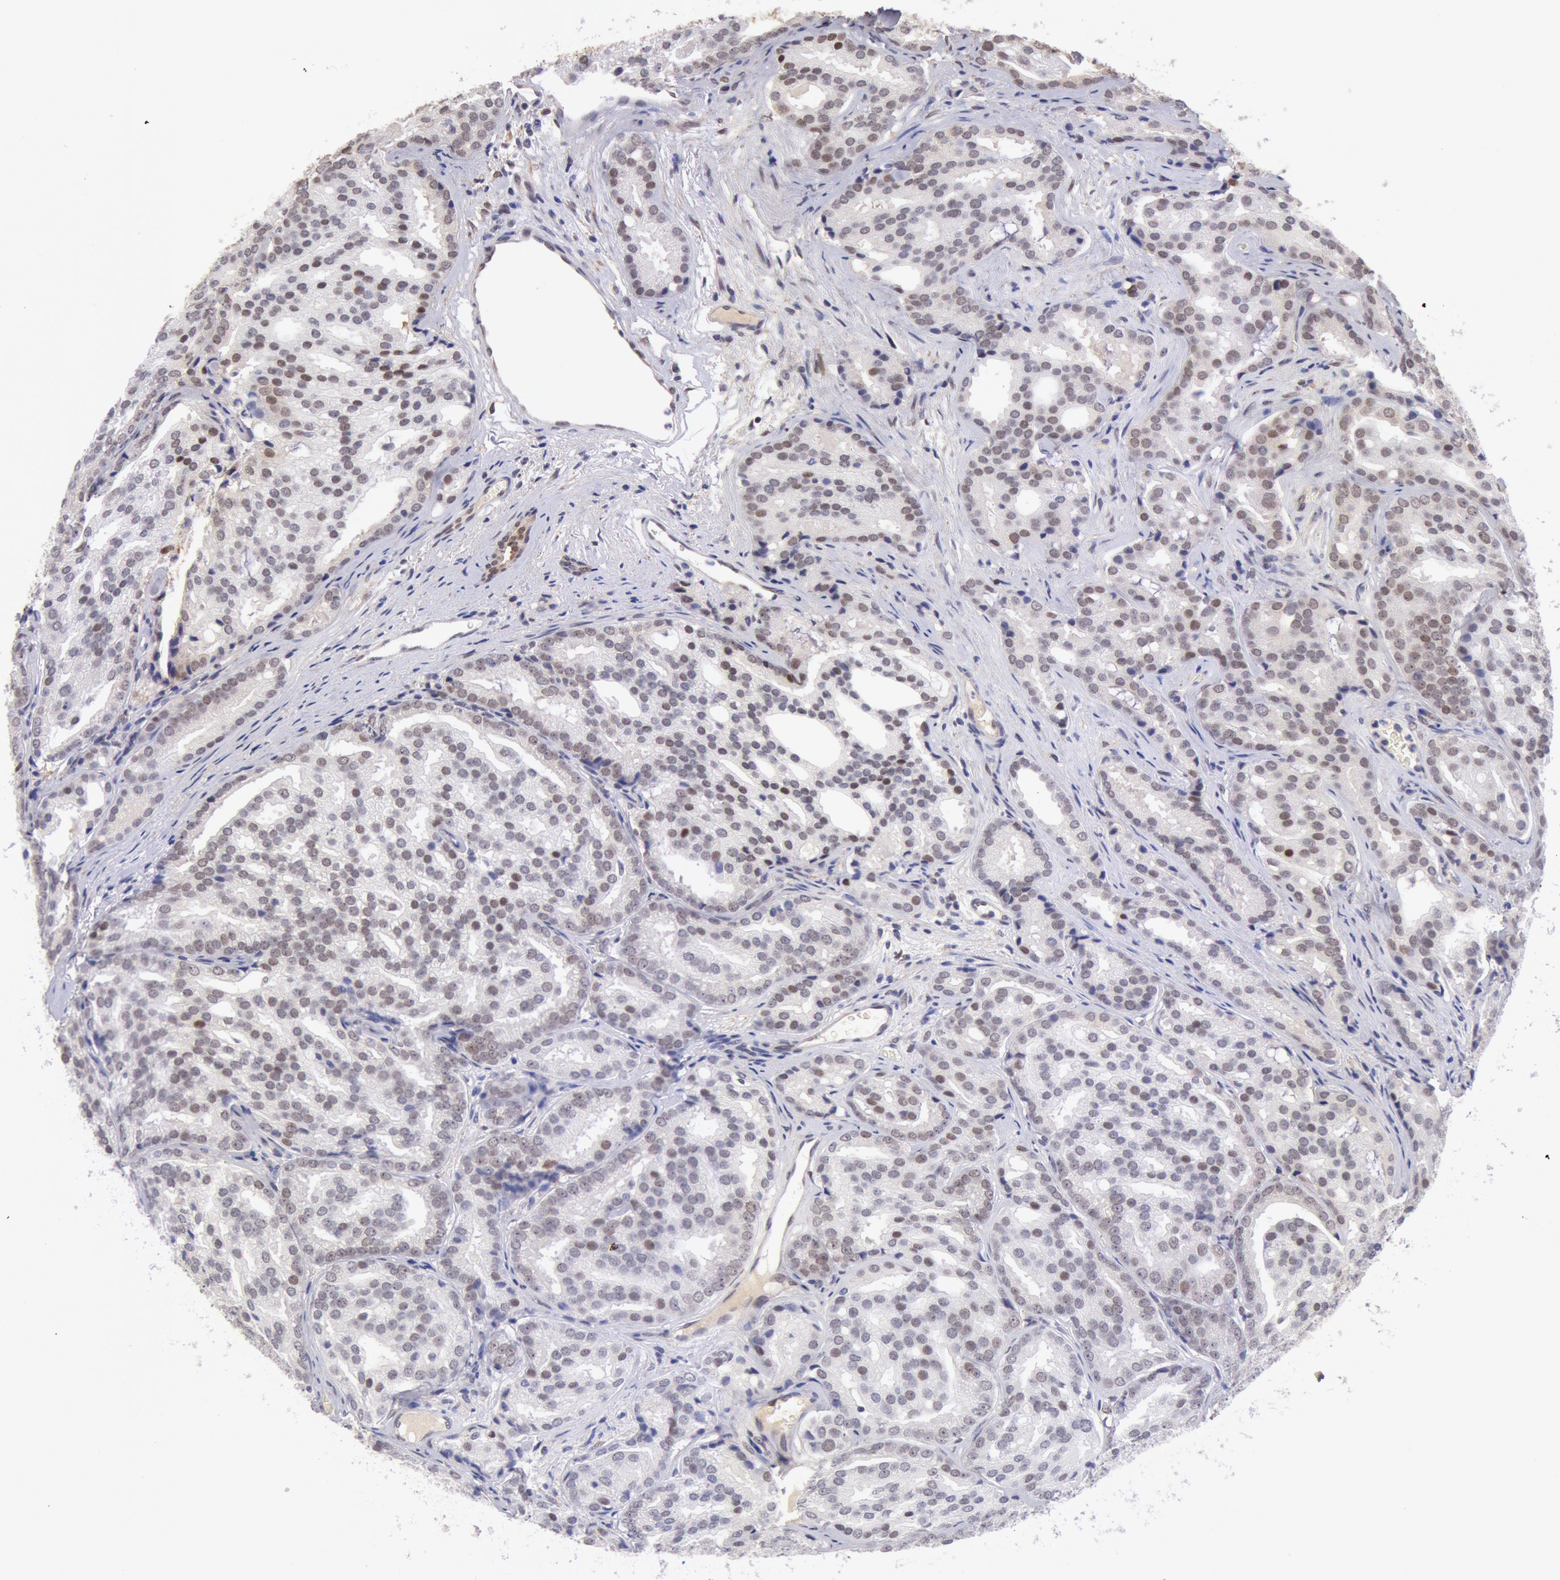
{"staining": {"intensity": "weak", "quantity": ">75%", "location": "nuclear"}, "tissue": "prostate cancer", "cell_type": "Tumor cells", "image_type": "cancer", "snomed": [{"axis": "morphology", "description": "Adenocarcinoma, High grade"}, {"axis": "topography", "description": "Prostate"}], "caption": "Immunohistochemistry image of high-grade adenocarcinoma (prostate) stained for a protein (brown), which exhibits low levels of weak nuclear staining in approximately >75% of tumor cells.", "gene": "CDKN2B", "patient": {"sex": "male", "age": 64}}